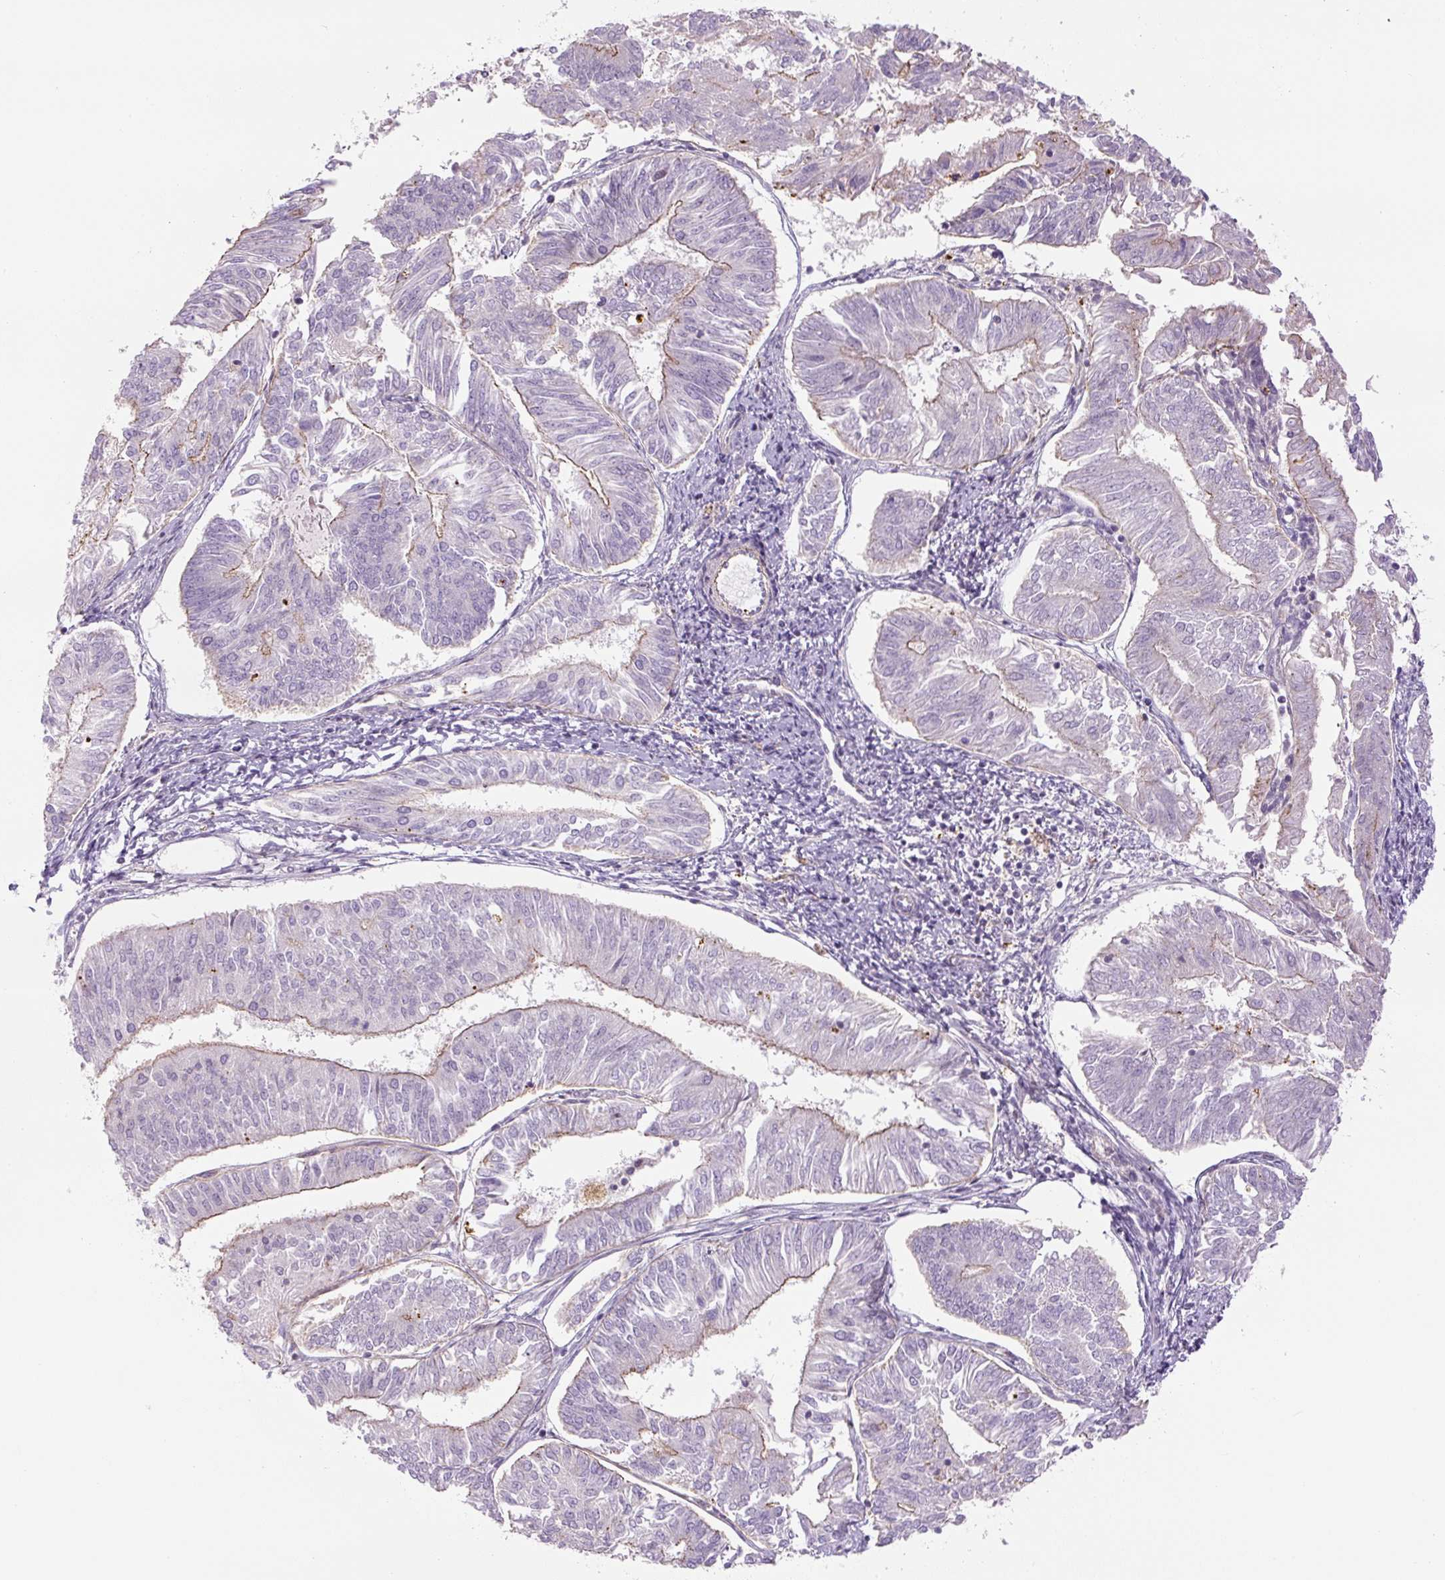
{"staining": {"intensity": "weak", "quantity": "<25%", "location": "cytoplasmic/membranous"}, "tissue": "endometrial cancer", "cell_type": "Tumor cells", "image_type": "cancer", "snomed": [{"axis": "morphology", "description": "Adenocarcinoma, NOS"}, {"axis": "topography", "description": "Endometrium"}], "caption": "A high-resolution photomicrograph shows IHC staining of endometrial cancer (adenocarcinoma), which shows no significant staining in tumor cells. Nuclei are stained in blue.", "gene": "CCNI2", "patient": {"sex": "female", "age": 58}}